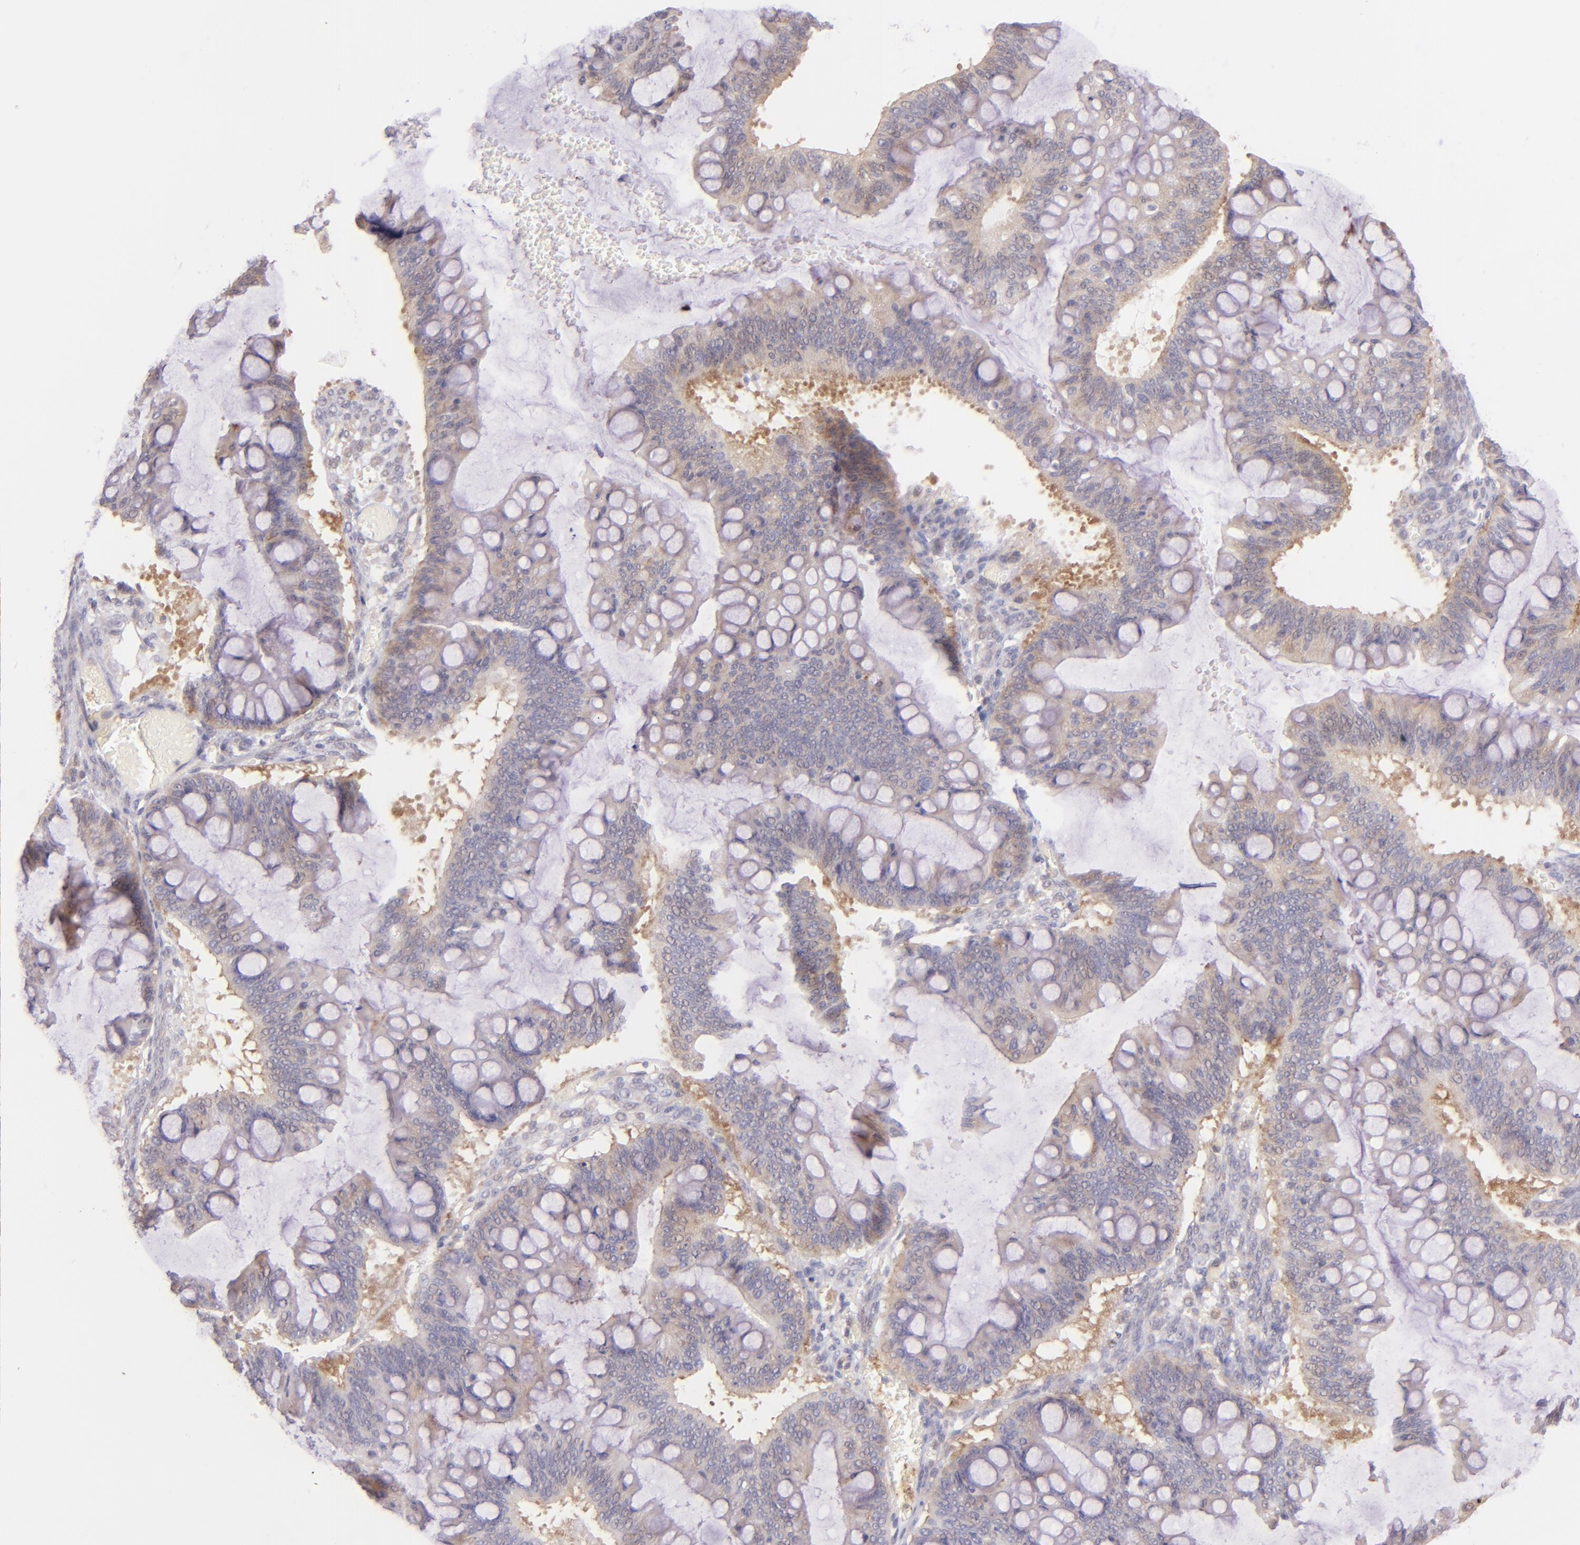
{"staining": {"intensity": "weak", "quantity": "25%-75%", "location": "cytoplasmic/membranous"}, "tissue": "ovarian cancer", "cell_type": "Tumor cells", "image_type": "cancer", "snomed": [{"axis": "morphology", "description": "Cystadenocarcinoma, mucinous, NOS"}, {"axis": "topography", "description": "Ovary"}], "caption": "Approximately 25%-75% of tumor cells in human ovarian mucinous cystadenocarcinoma display weak cytoplasmic/membranous protein expression as visualized by brown immunohistochemical staining.", "gene": "BTK", "patient": {"sex": "female", "age": 73}}